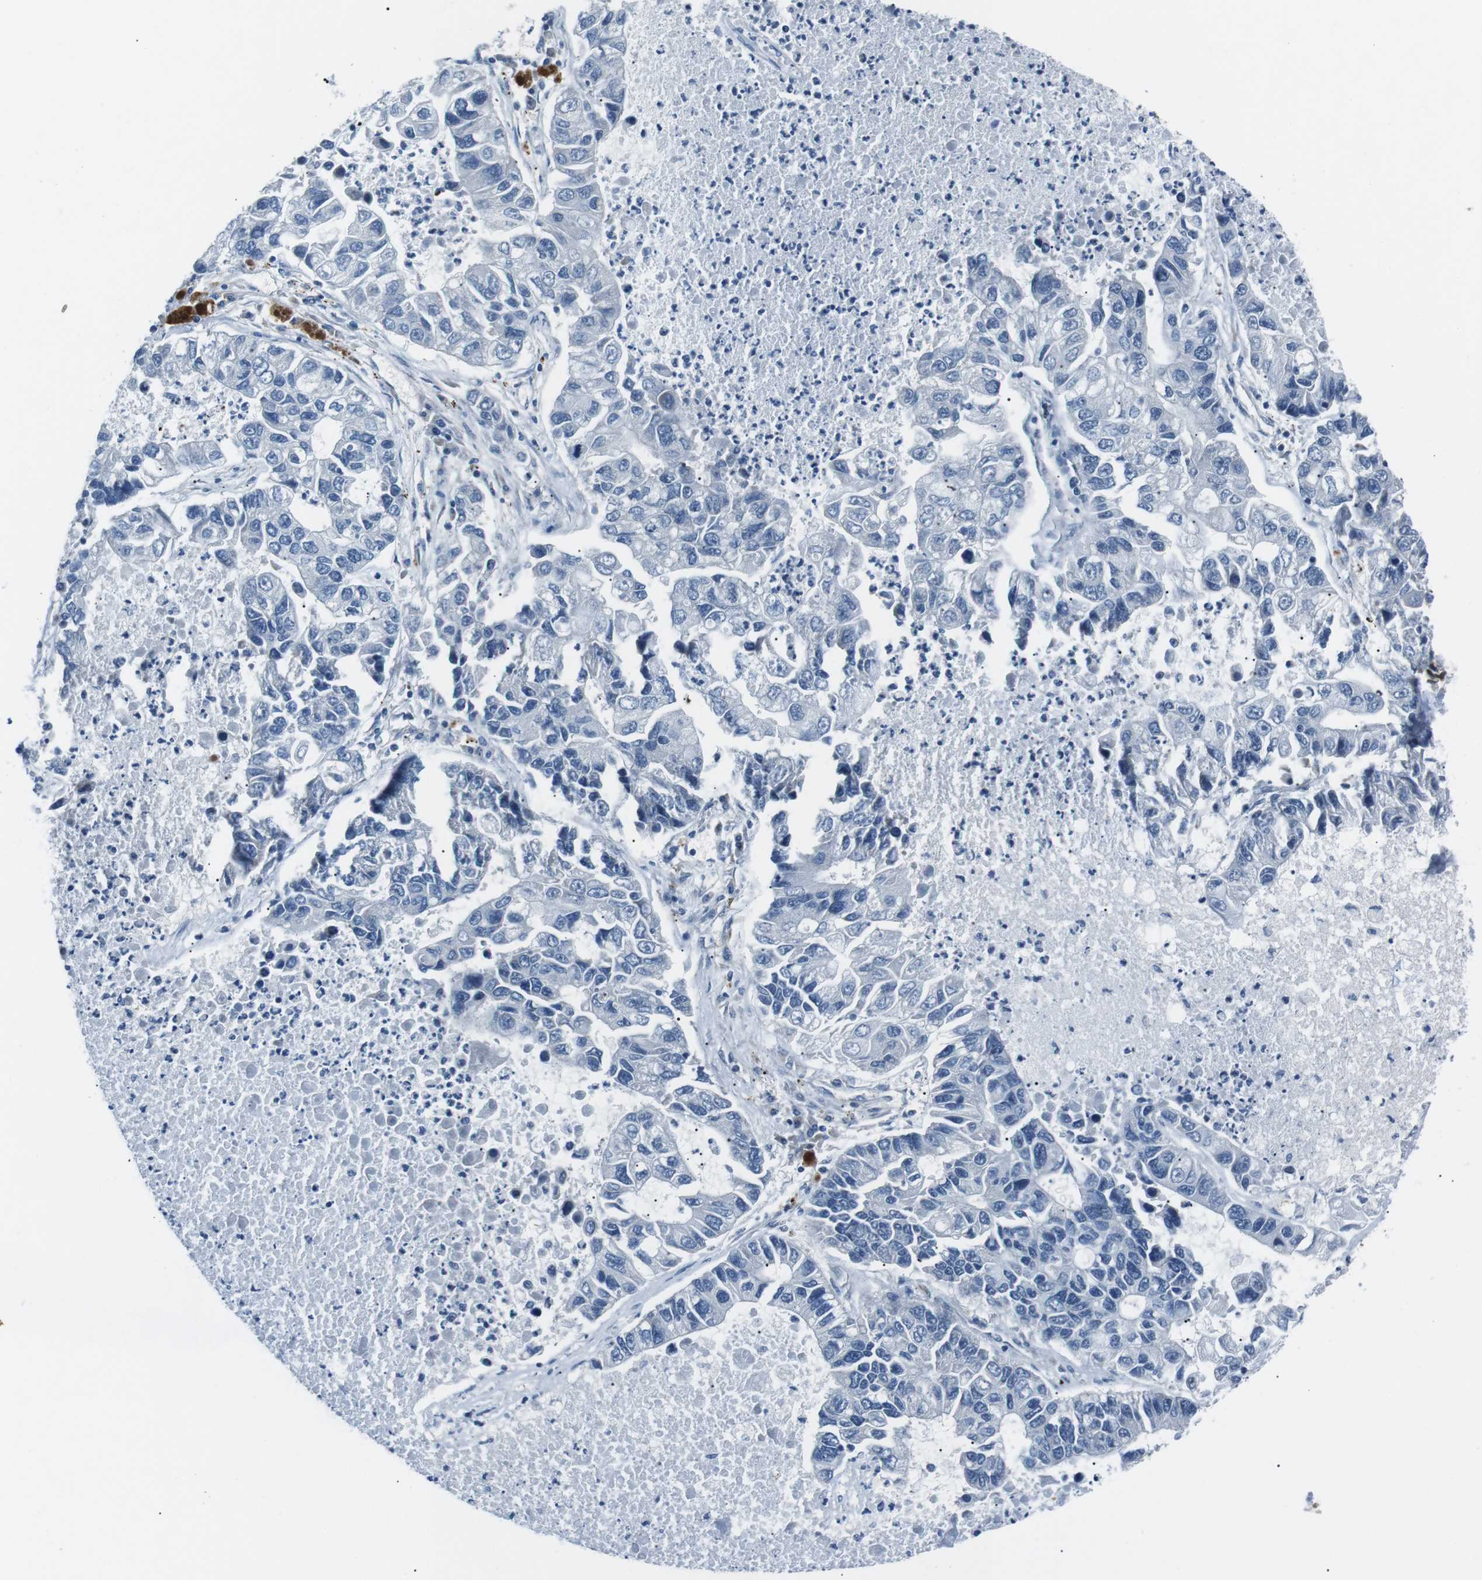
{"staining": {"intensity": "negative", "quantity": "none", "location": "none"}, "tissue": "lung cancer", "cell_type": "Tumor cells", "image_type": "cancer", "snomed": [{"axis": "morphology", "description": "Adenocarcinoma, NOS"}, {"axis": "topography", "description": "Lung"}], "caption": "Immunohistochemistry (IHC) image of lung adenocarcinoma stained for a protein (brown), which demonstrates no staining in tumor cells.", "gene": "BLNK", "patient": {"sex": "female", "age": 51}}